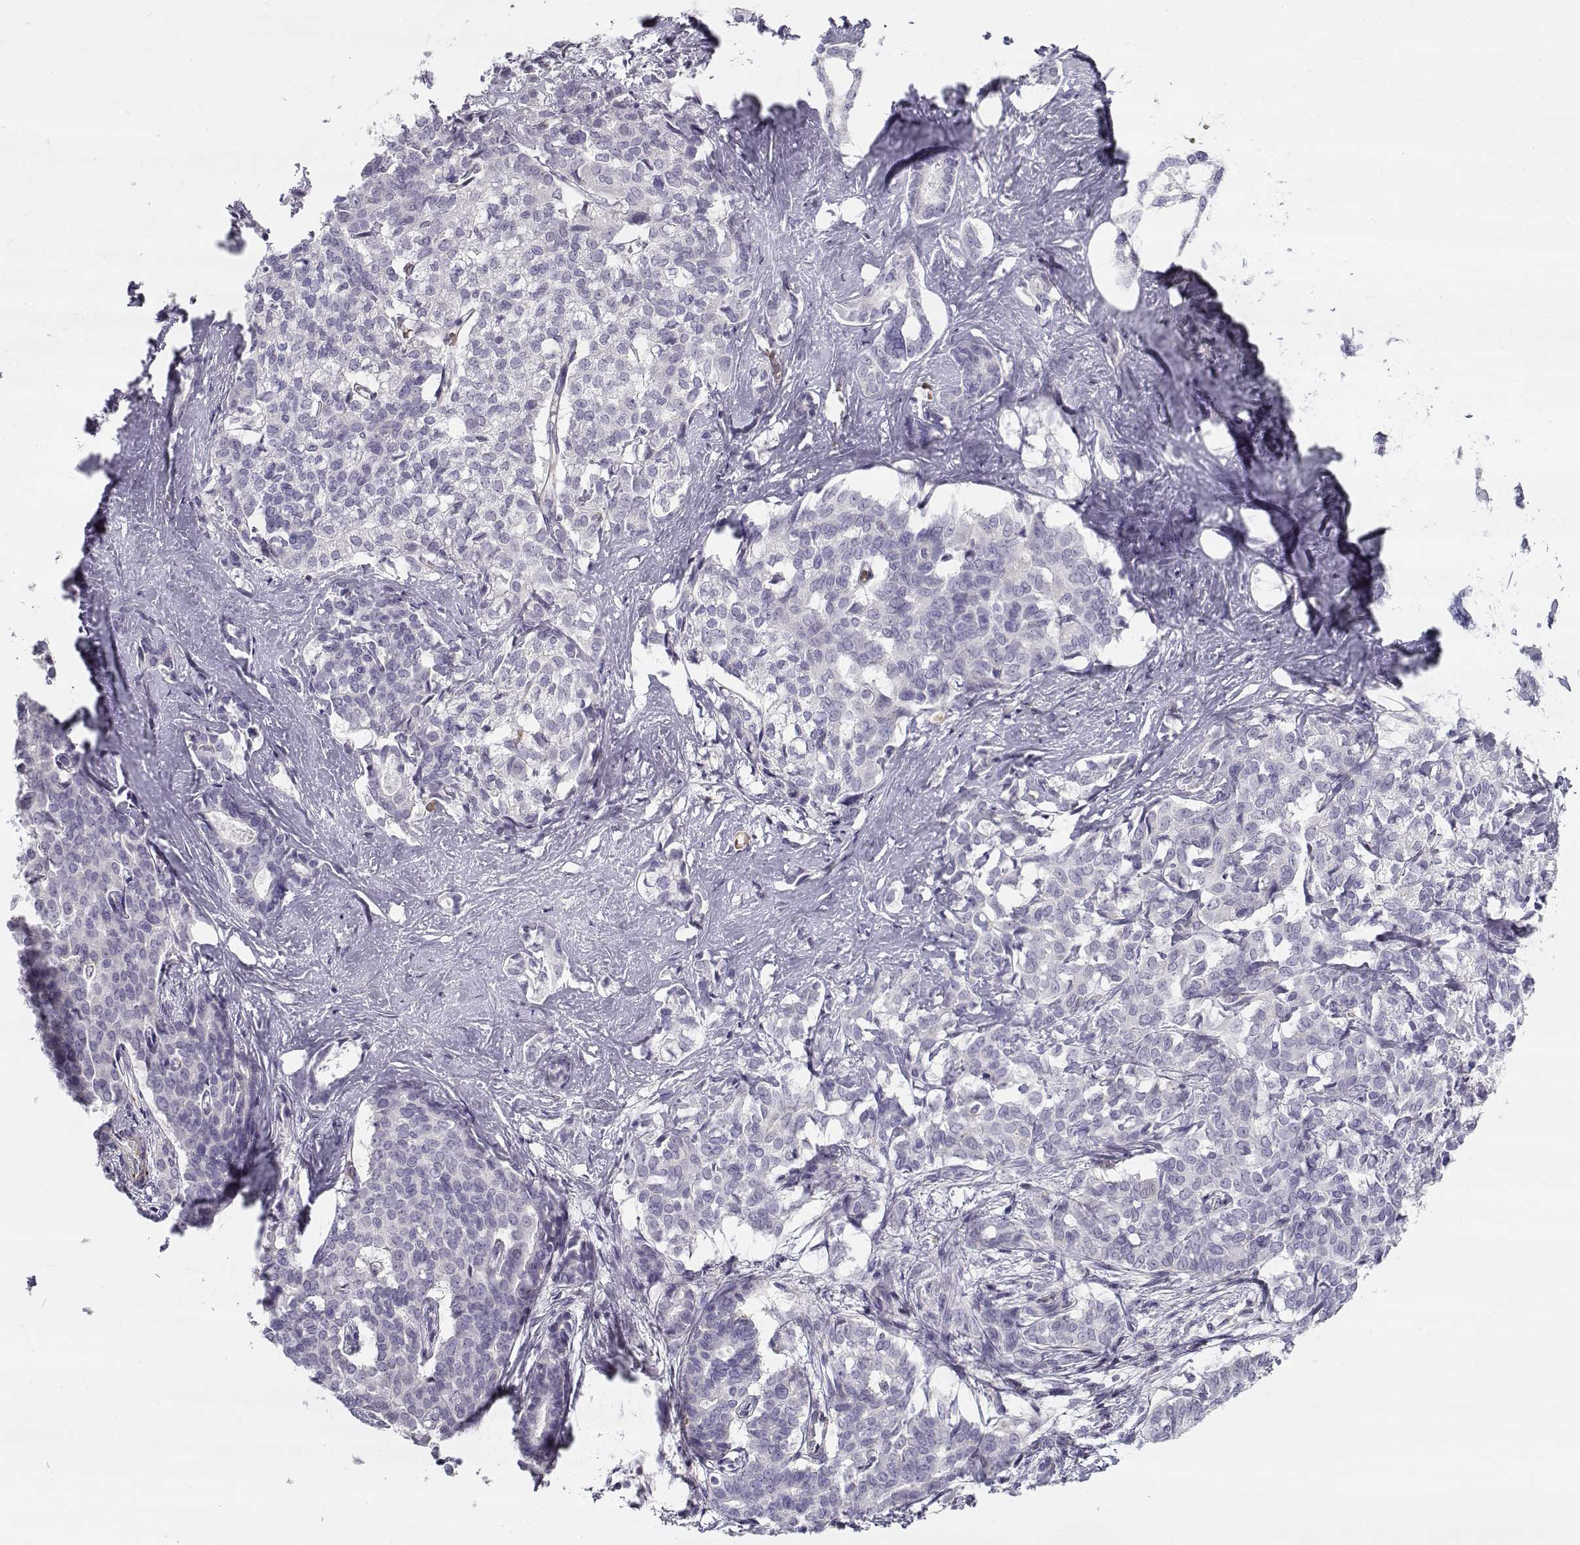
{"staining": {"intensity": "negative", "quantity": "none", "location": "none"}, "tissue": "liver cancer", "cell_type": "Tumor cells", "image_type": "cancer", "snomed": [{"axis": "morphology", "description": "Cholangiocarcinoma"}, {"axis": "topography", "description": "Liver"}], "caption": "Immunohistochemistry (IHC) histopathology image of neoplastic tissue: cholangiocarcinoma (liver) stained with DAB shows no significant protein positivity in tumor cells.", "gene": "MYO1A", "patient": {"sex": "female", "age": 47}}